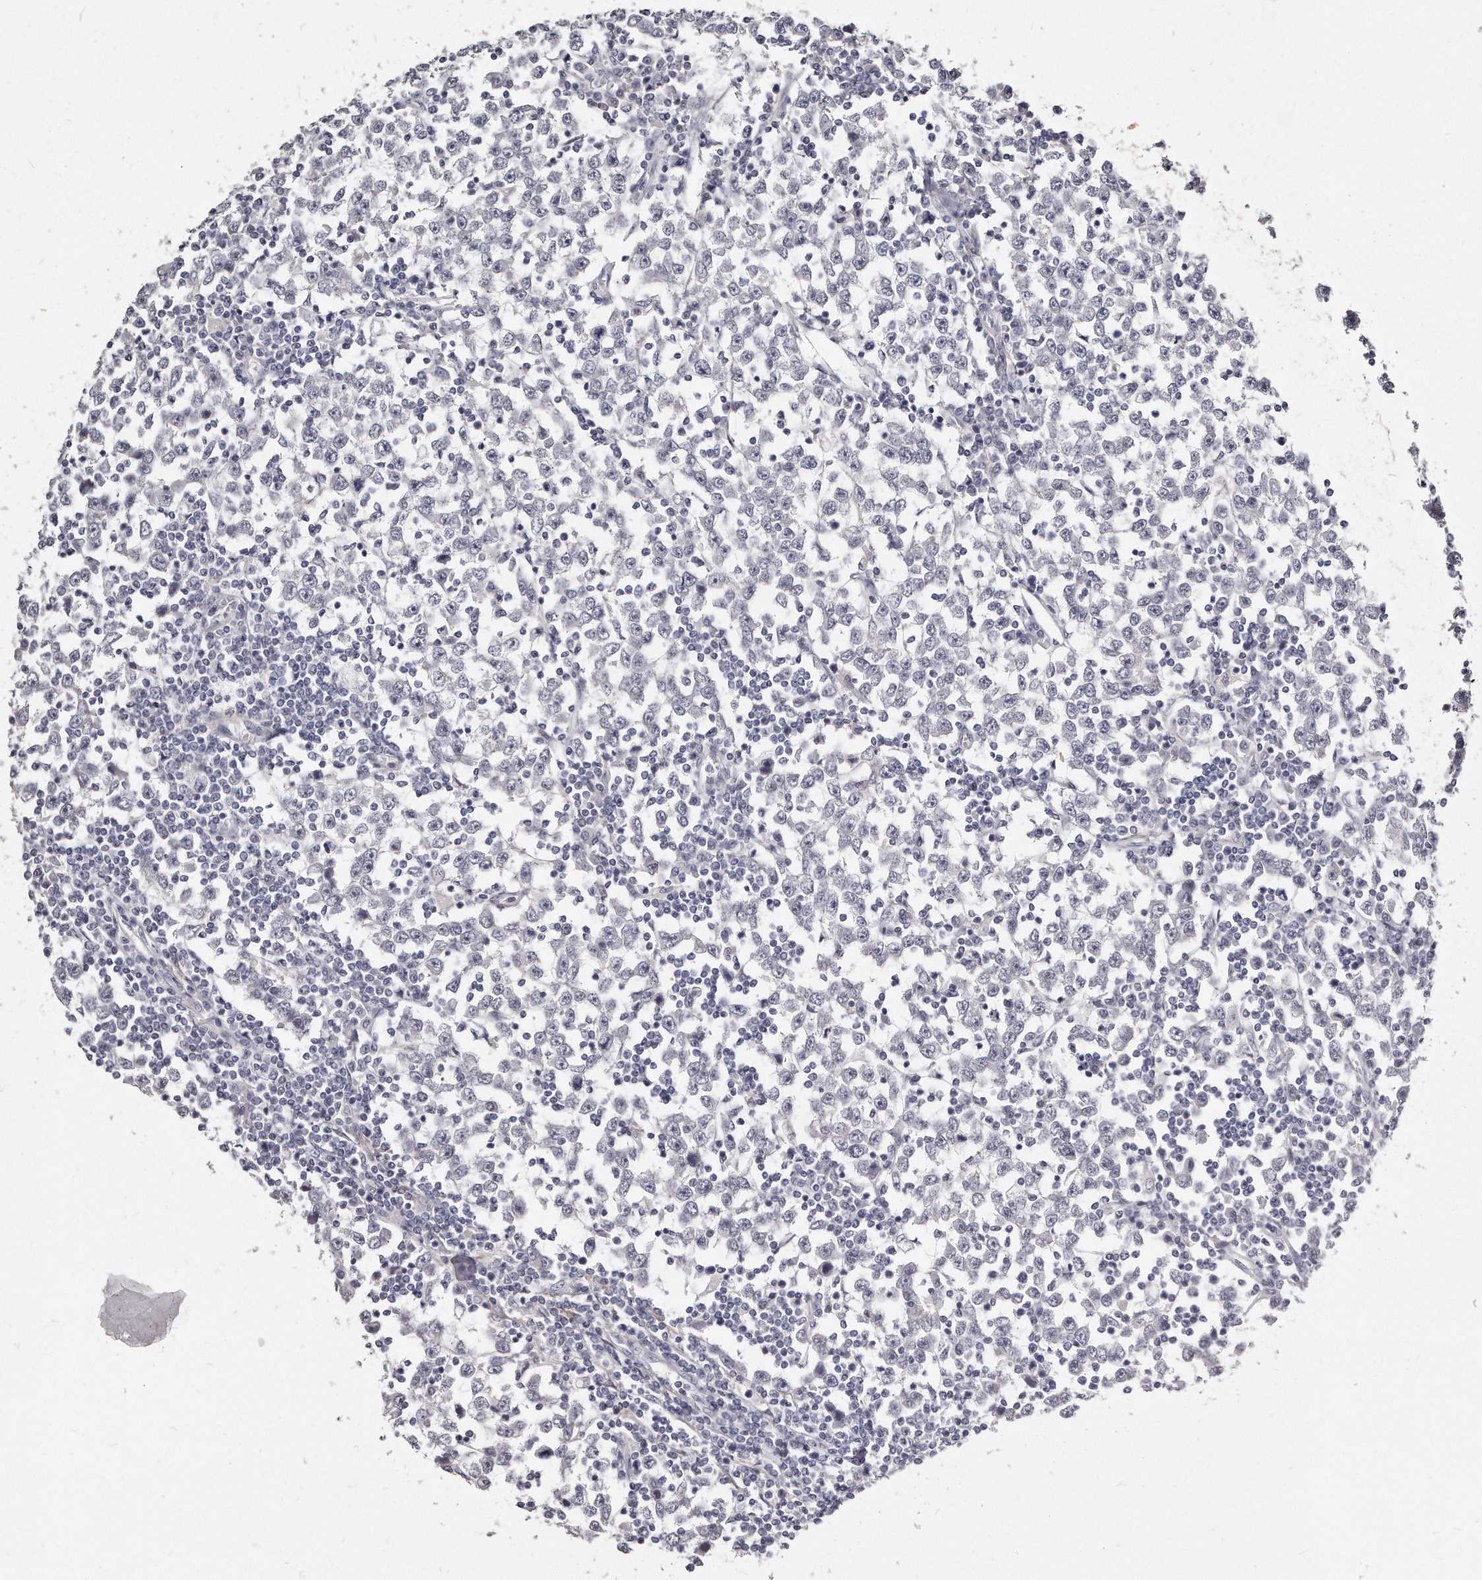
{"staining": {"intensity": "negative", "quantity": "none", "location": "none"}, "tissue": "testis cancer", "cell_type": "Tumor cells", "image_type": "cancer", "snomed": [{"axis": "morphology", "description": "Seminoma, NOS"}, {"axis": "topography", "description": "Testis"}], "caption": "Testis cancer stained for a protein using IHC reveals no positivity tumor cells.", "gene": "LMOD1", "patient": {"sex": "male", "age": 65}}